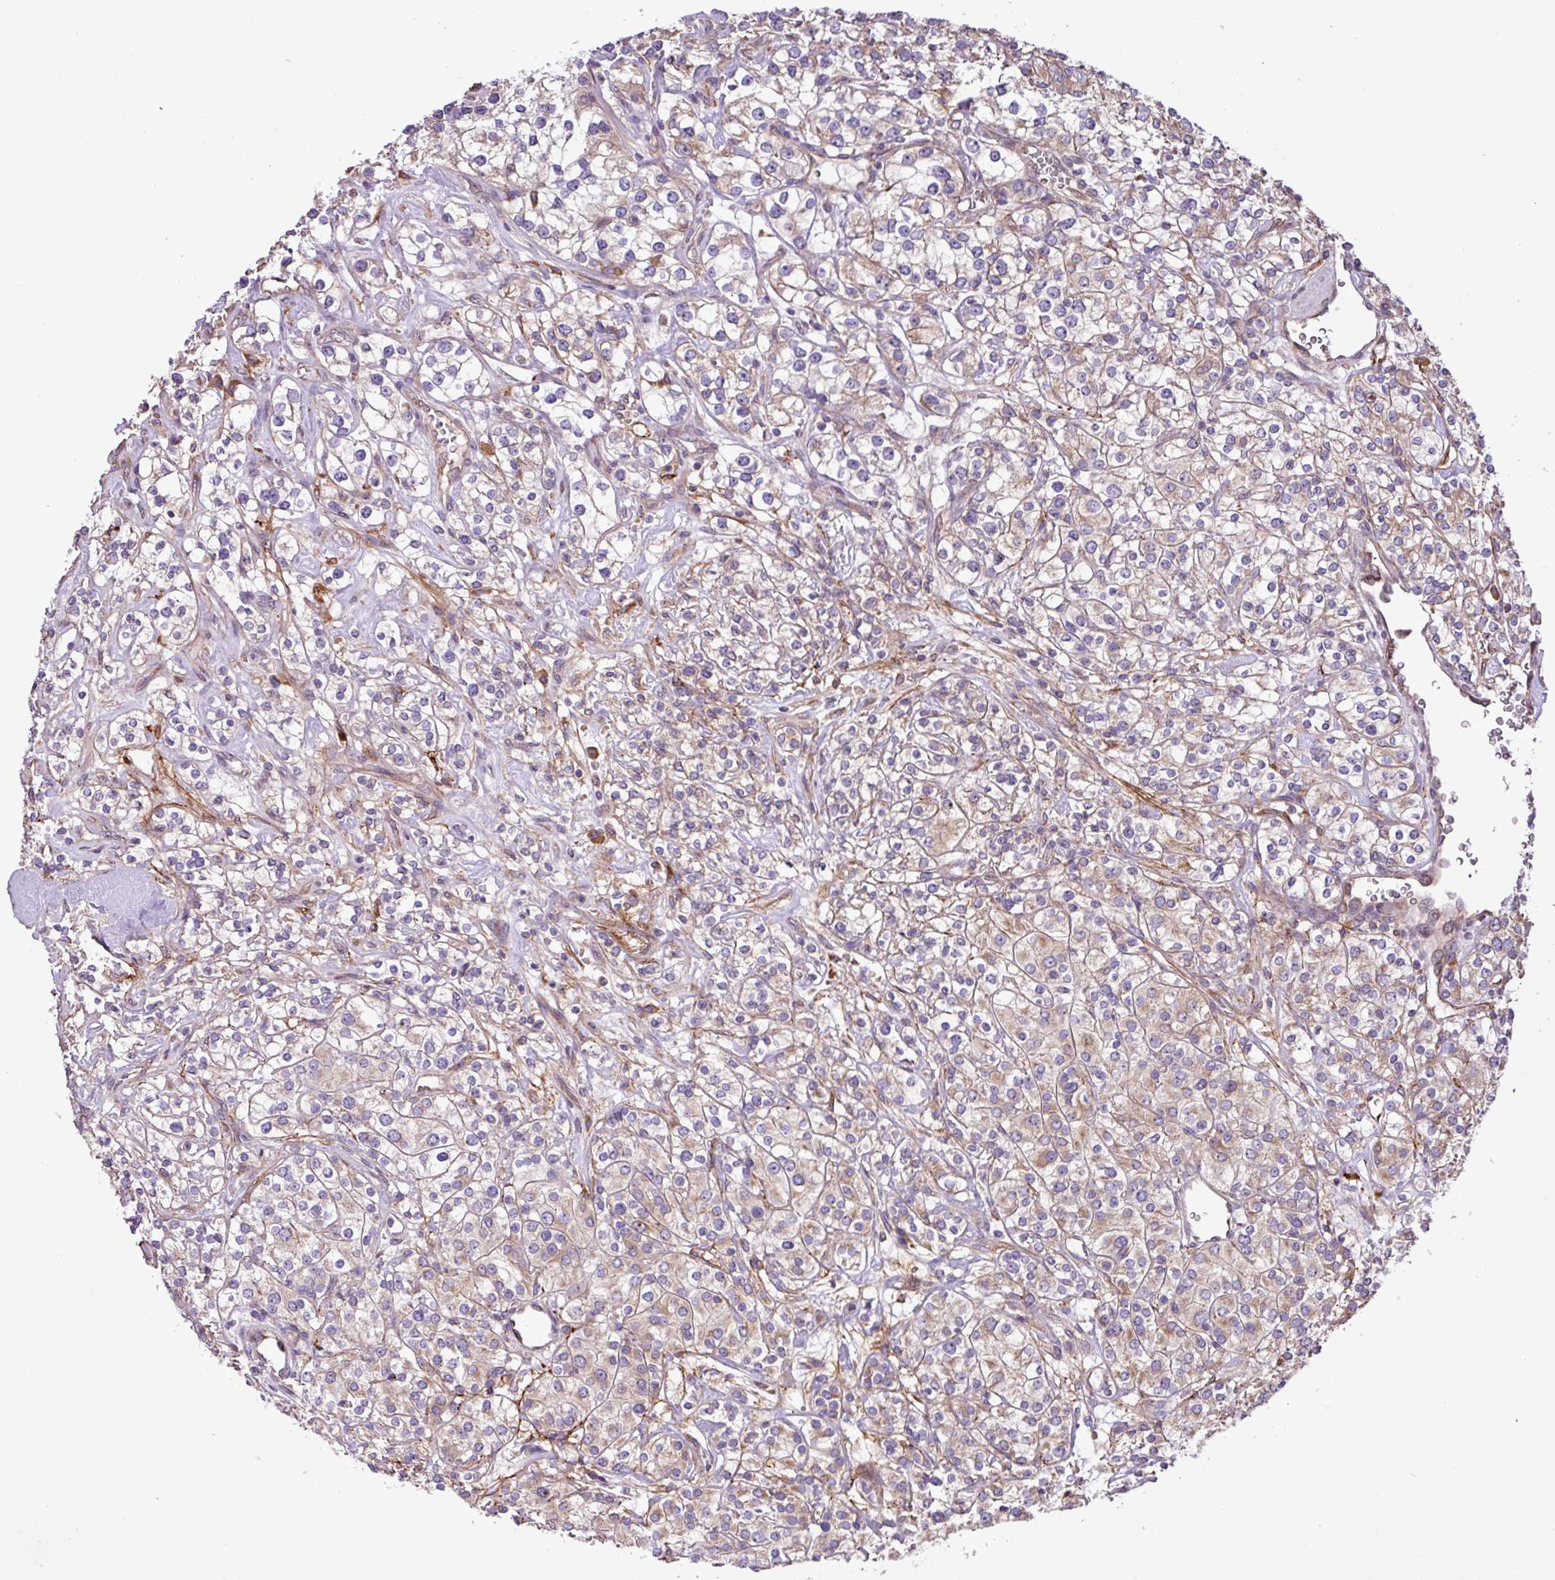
{"staining": {"intensity": "weak", "quantity": "25%-75%", "location": "cytoplasmic/membranous"}, "tissue": "renal cancer", "cell_type": "Tumor cells", "image_type": "cancer", "snomed": [{"axis": "morphology", "description": "Adenocarcinoma, NOS"}, {"axis": "topography", "description": "Kidney"}], "caption": "Tumor cells reveal weak cytoplasmic/membranous expression in about 25%-75% of cells in renal cancer (adenocarcinoma).", "gene": "MEGF6", "patient": {"sex": "male", "age": 77}}